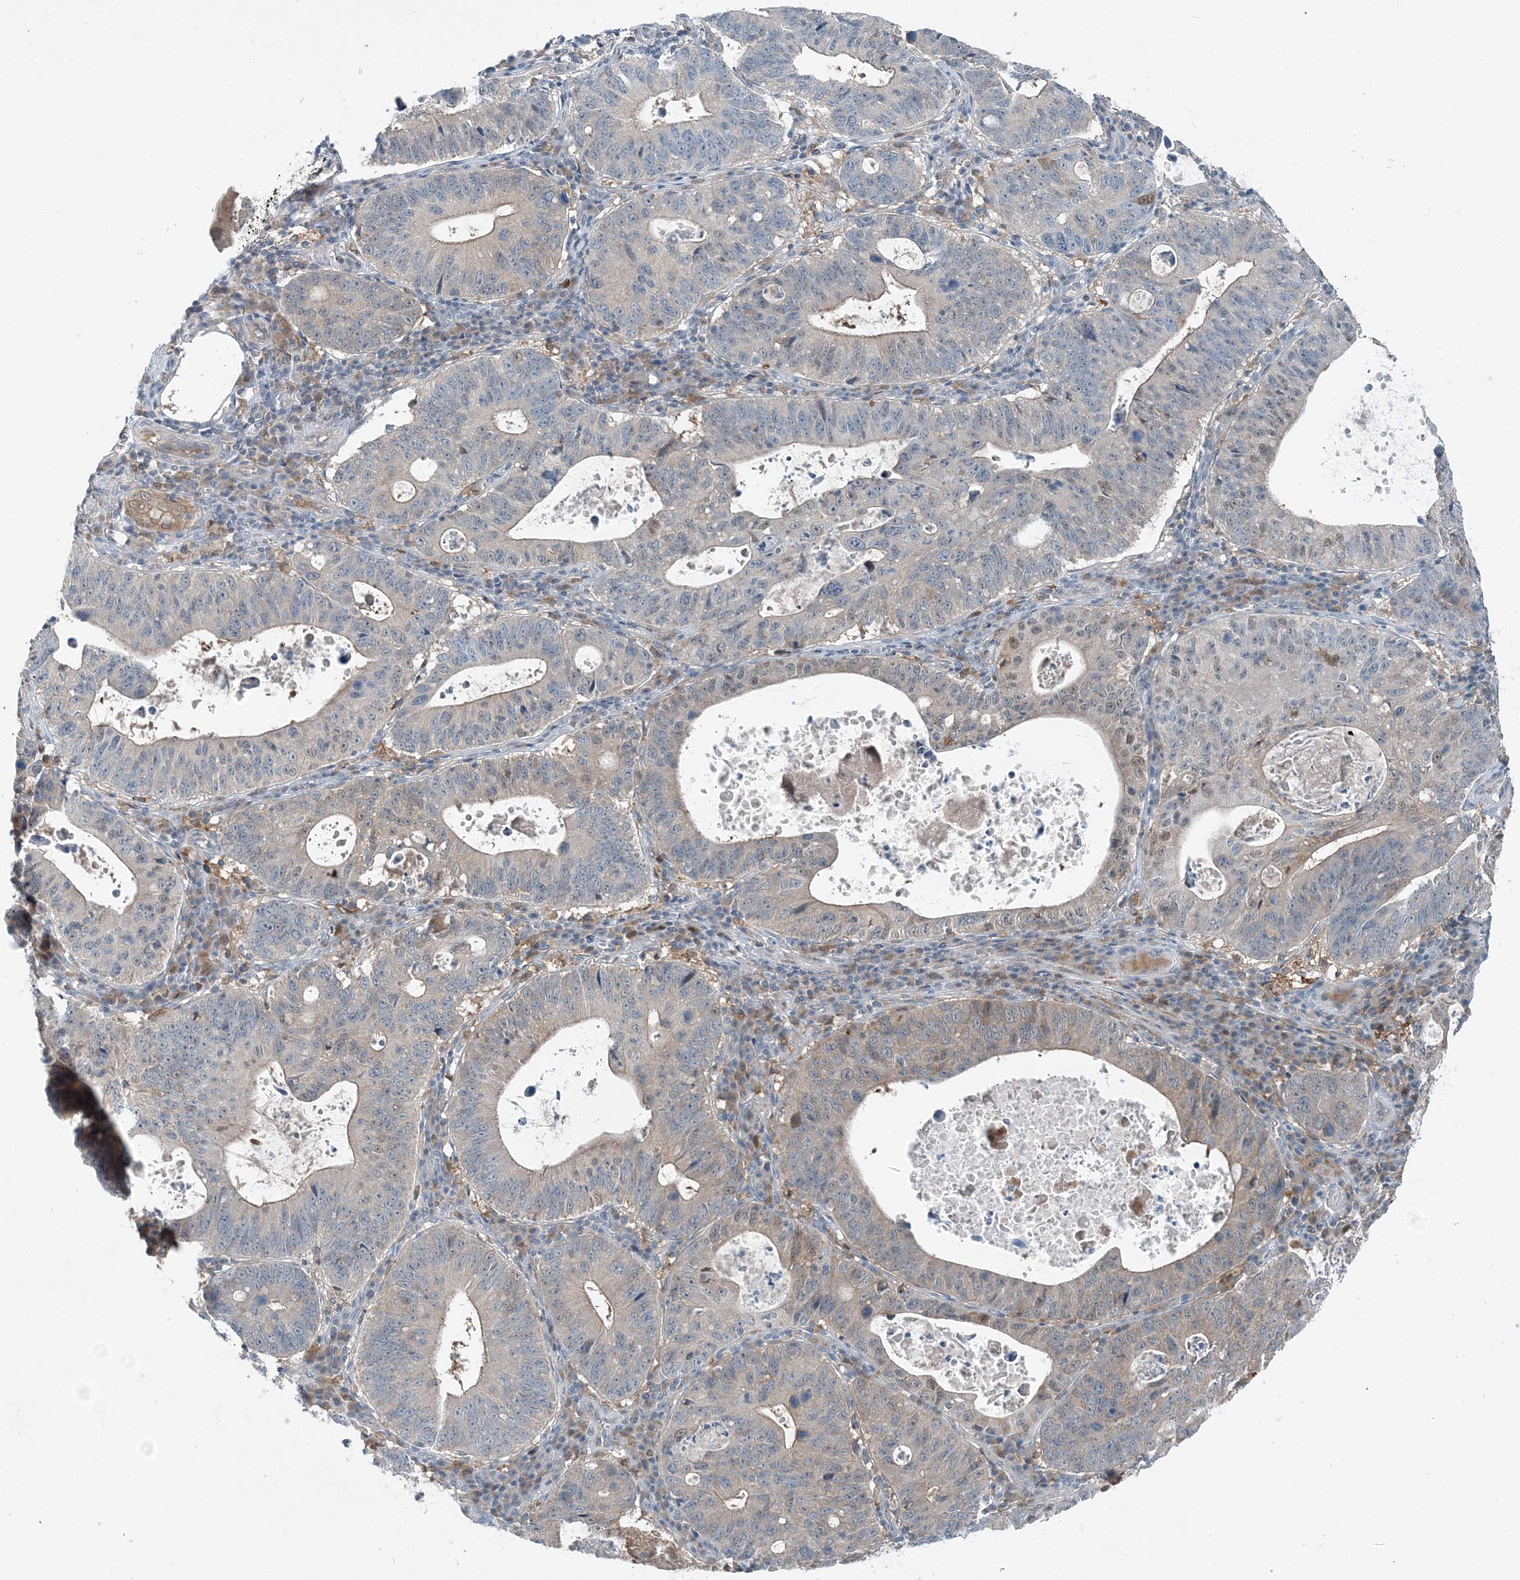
{"staining": {"intensity": "weak", "quantity": "<25%", "location": "cytoplasmic/membranous"}, "tissue": "stomach cancer", "cell_type": "Tumor cells", "image_type": "cancer", "snomed": [{"axis": "morphology", "description": "Adenocarcinoma, NOS"}, {"axis": "topography", "description": "Stomach"}], "caption": "An image of human adenocarcinoma (stomach) is negative for staining in tumor cells.", "gene": "ARMH1", "patient": {"sex": "male", "age": 59}}